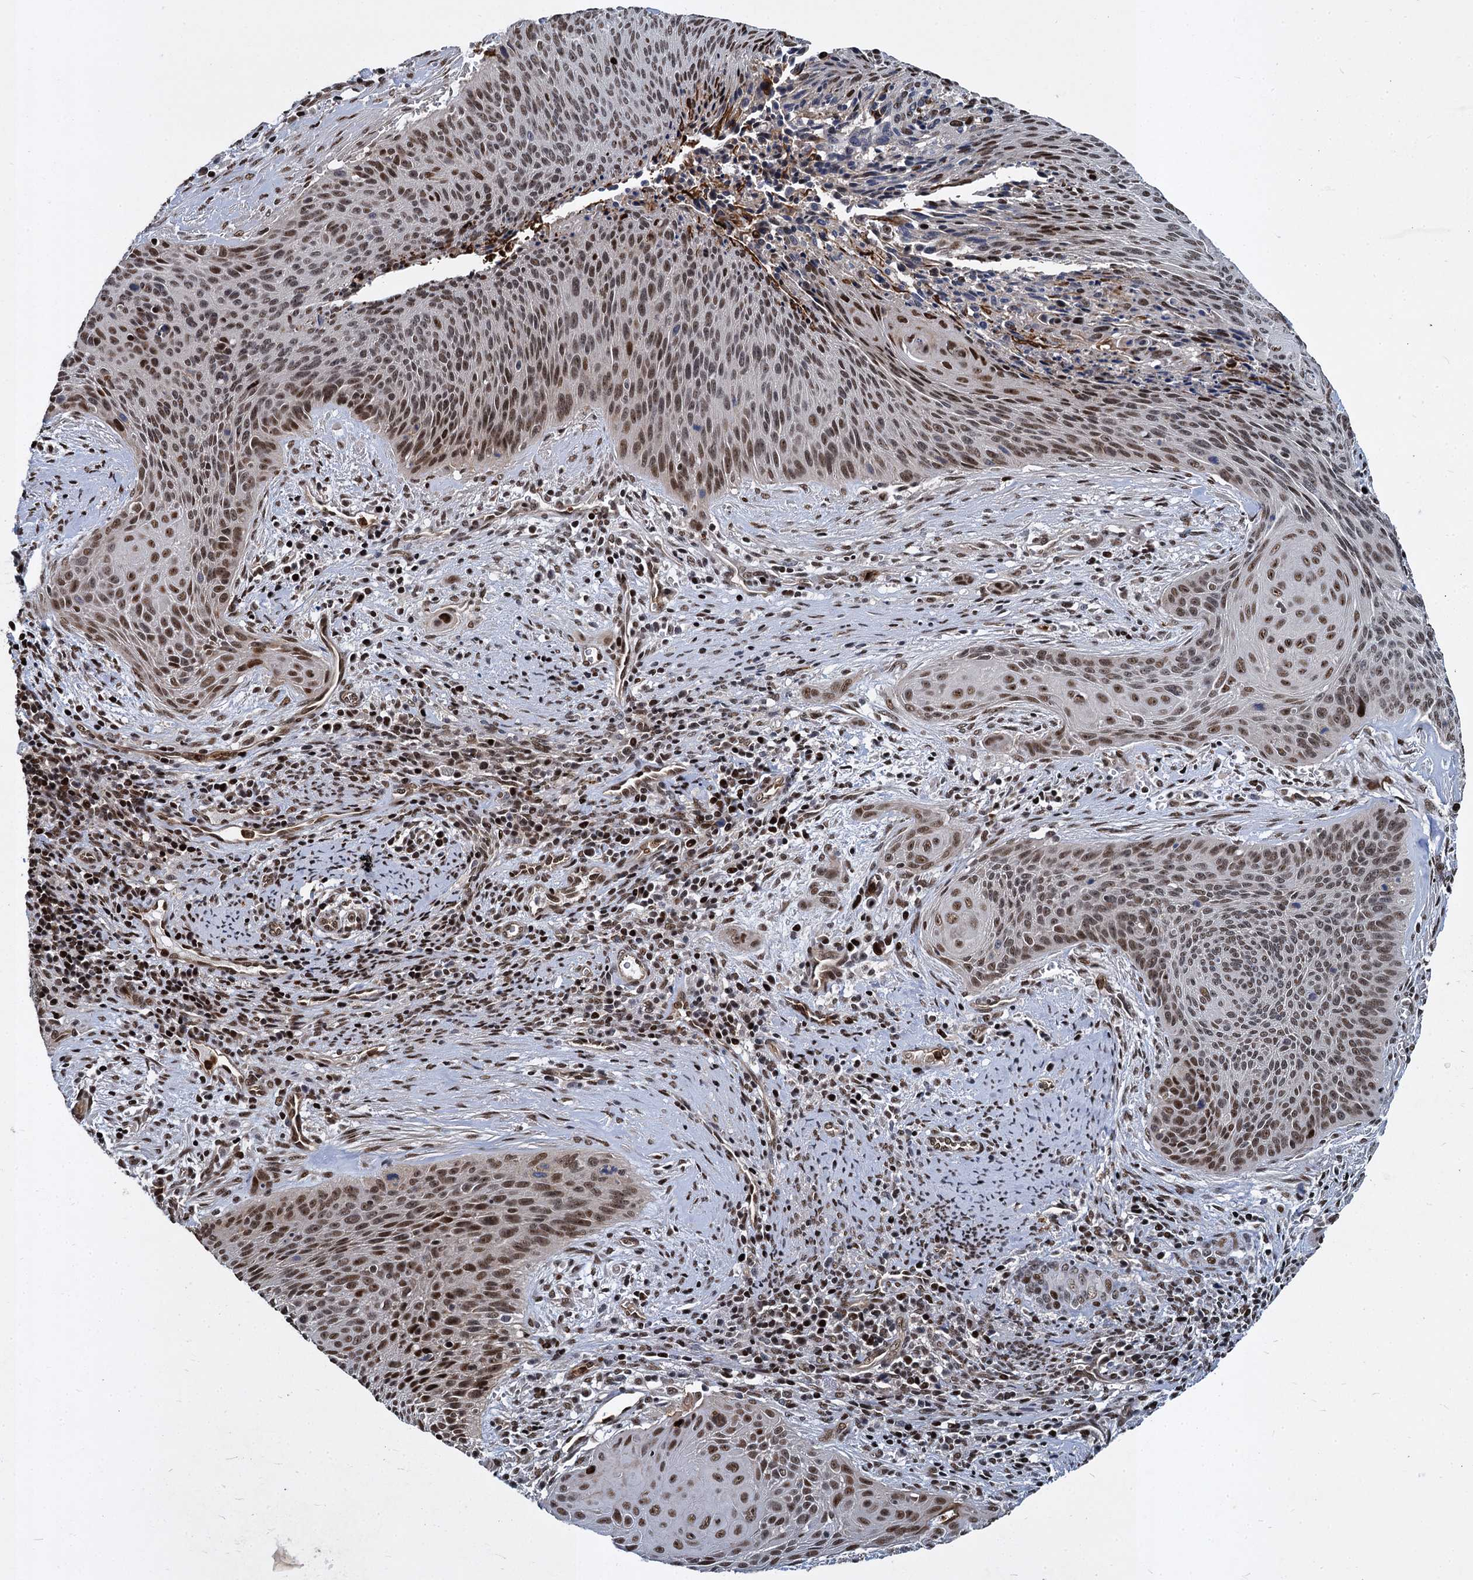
{"staining": {"intensity": "moderate", "quantity": ">75%", "location": "nuclear"}, "tissue": "cervical cancer", "cell_type": "Tumor cells", "image_type": "cancer", "snomed": [{"axis": "morphology", "description": "Squamous cell carcinoma, NOS"}, {"axis": "topography", "description": "Cervix"}], "caption": "Tumor cells show moderate nuclear expression in approximately >75% of cells in squamous cell carcinoma (cervical).", "gene": "ANKRD49", "patient": {"sex": "female", "age": 55}}